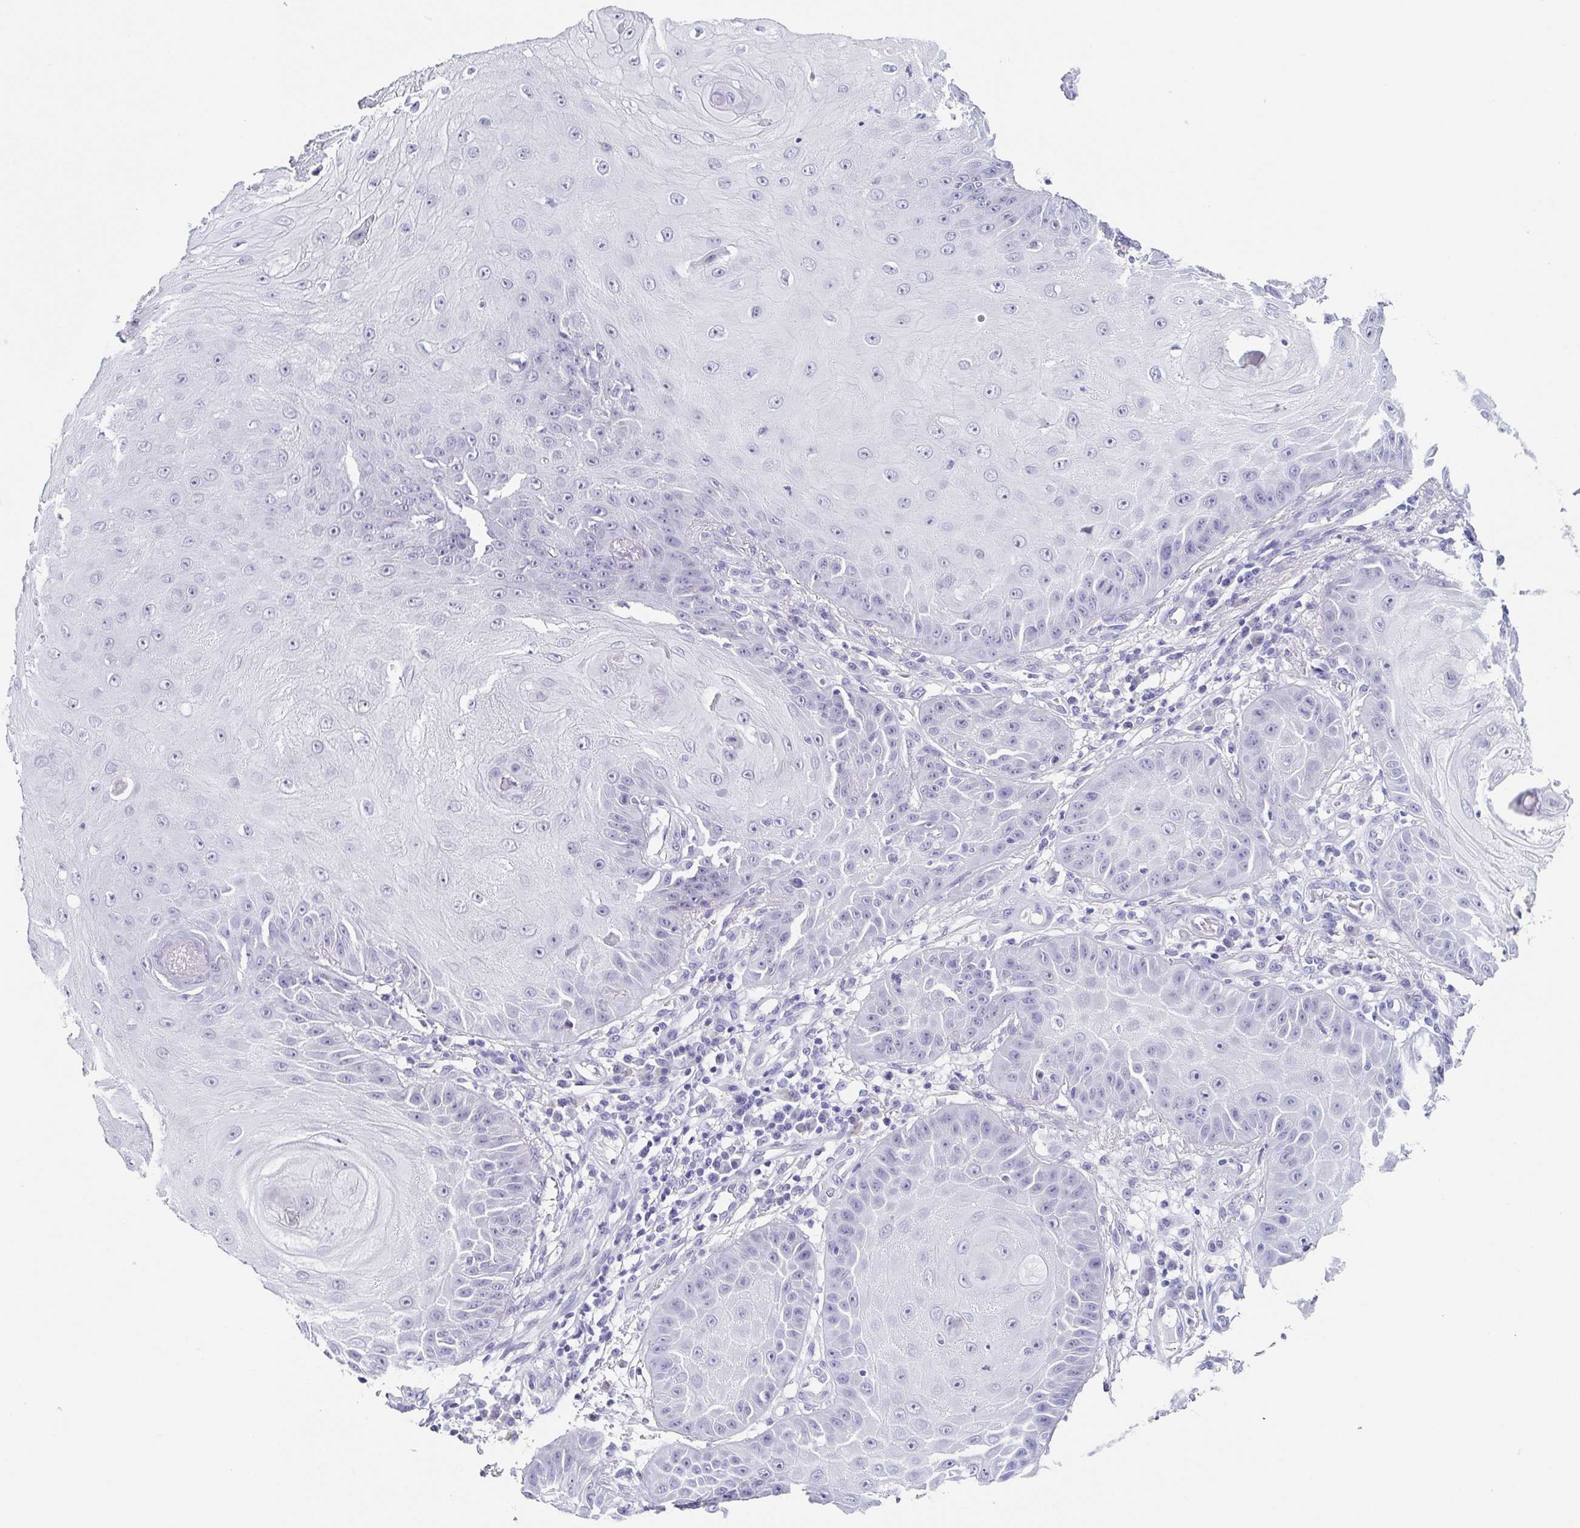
{"staining": {"intensity": "negative", "quantity": "none", "location": "none"}, "tissue": "skin cancer", "cell_type": "Tumor cells", "image_type": "cancer", "snomed": [{"axis": "morphology", "description": "Squamous cell carcinoma, NOS"}, {"axis": "topography", "description": "Skin"}], "caption": "Tumor cells show no significant protein expression in skin cancer (squamous cell carcinoma).", "gene": "TNNT2", "patient": {"sex": "male", "age": 70}}